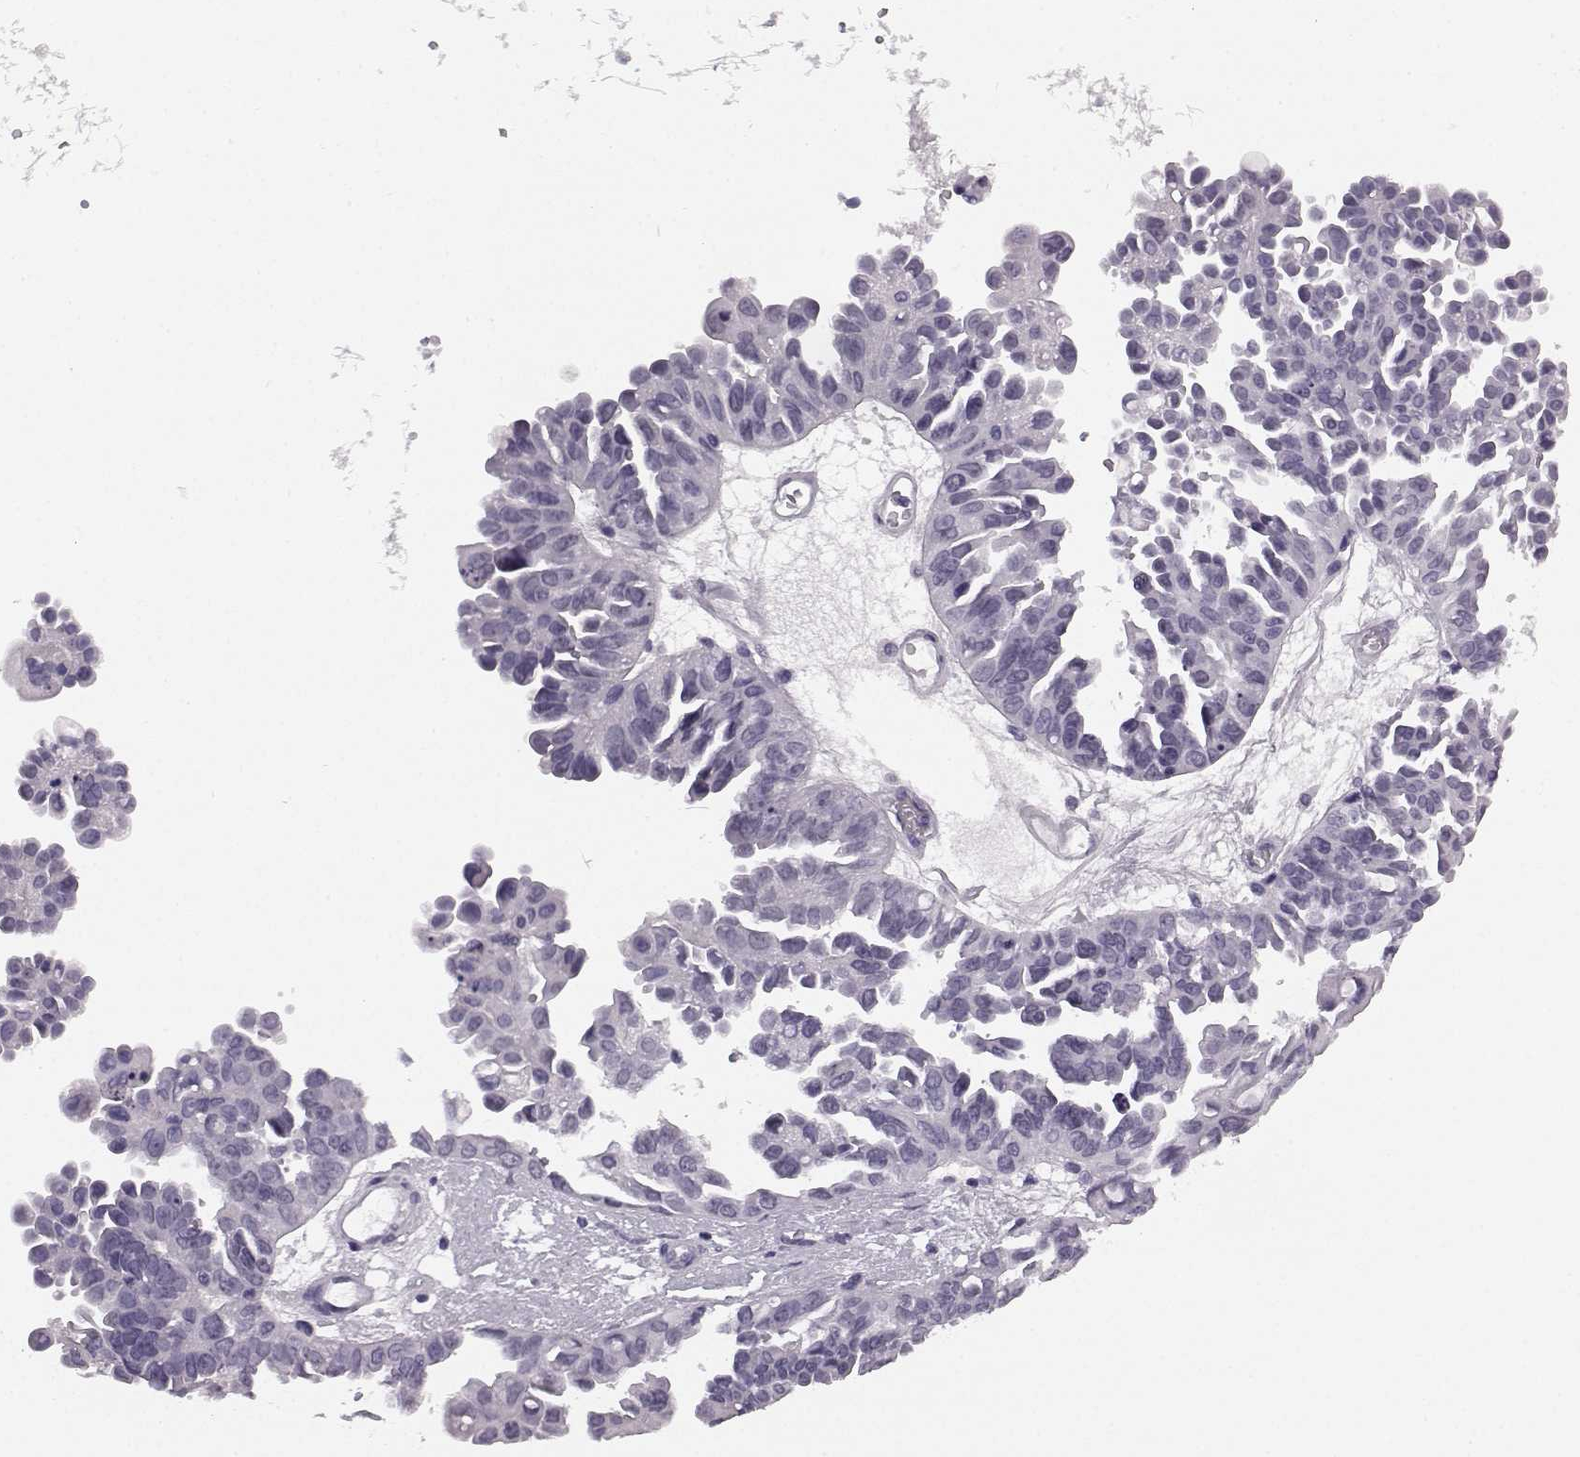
{"staining": {"intensity": "negative", "quantity": "none", "location": "none"}, "tissue": "ovarian cancer", "cell_type": "Tumor cells", "image_type": "cancer", "snomed": [{"axis": "morphology", "description": "Cystadenocarcinoma, serous, NOS"}, {"axis": "topography", "description": "Ovary"}], "caption": "Tumor cells are negative for brown protein staining in ovarian cancer. (Stains: DAB immunohistochemistry (IHC) with hematoxylin counter stain, Microscopy: brightfield microscopy at high magnification).", "gene": "AIPL1", "patient": {"sex": "female", "age": 53}}